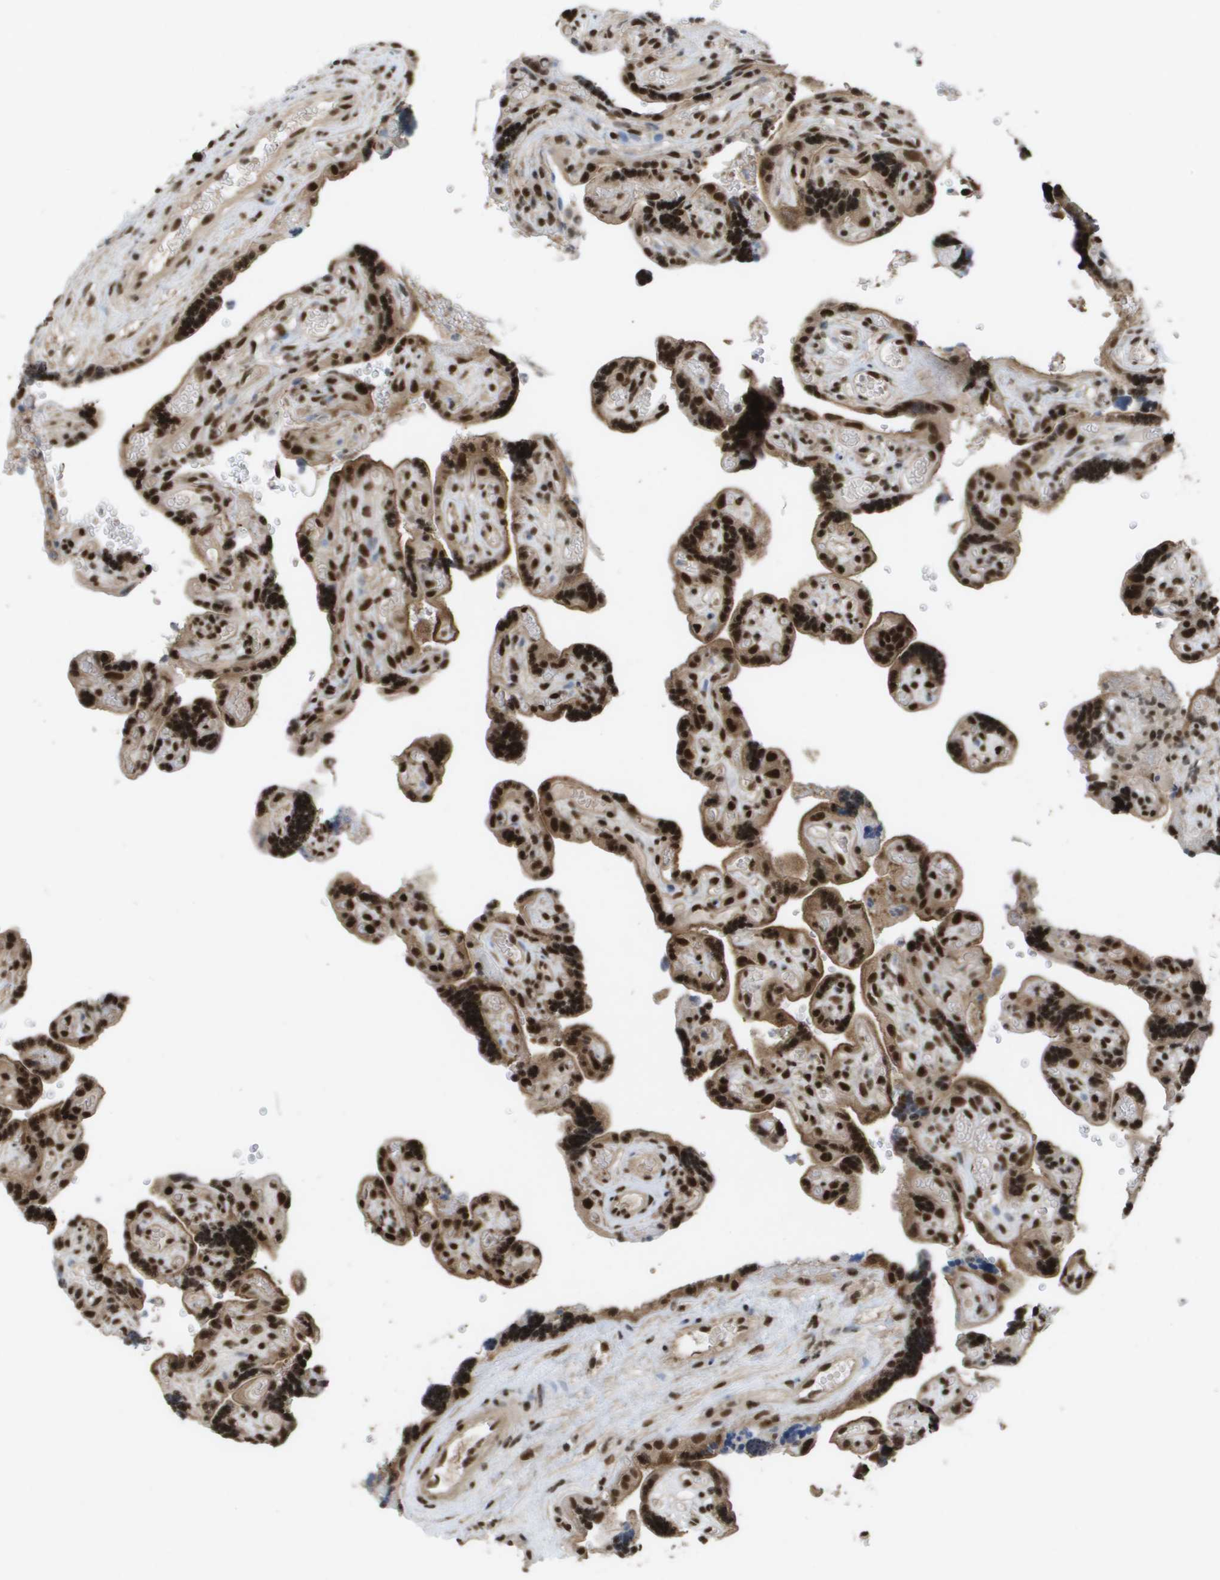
{"staining": {"intensity": "strong", "quantity": ">75%", "location": "nuclear"}, "tissue": "placenta", "cell_type": "Decidual cells", "image_type": "normal", "snomed": [{"axis": "morphology", "description": "Normal tissue, NOS"}, {"axis": "topography", "description": "Placenta"}], "caption": "Immunohistochemical staining of benign placenta displays strong nuclear protein expression in about >75% of decidual cells. The staining was performed using DAB (3,3'-diaminobenzidine), with brown indicating positive protein expression. Nuclei are stained blue with hematoxylin.", "gene": "CDT1", "patient": {"sex": "female", "age": 30}}